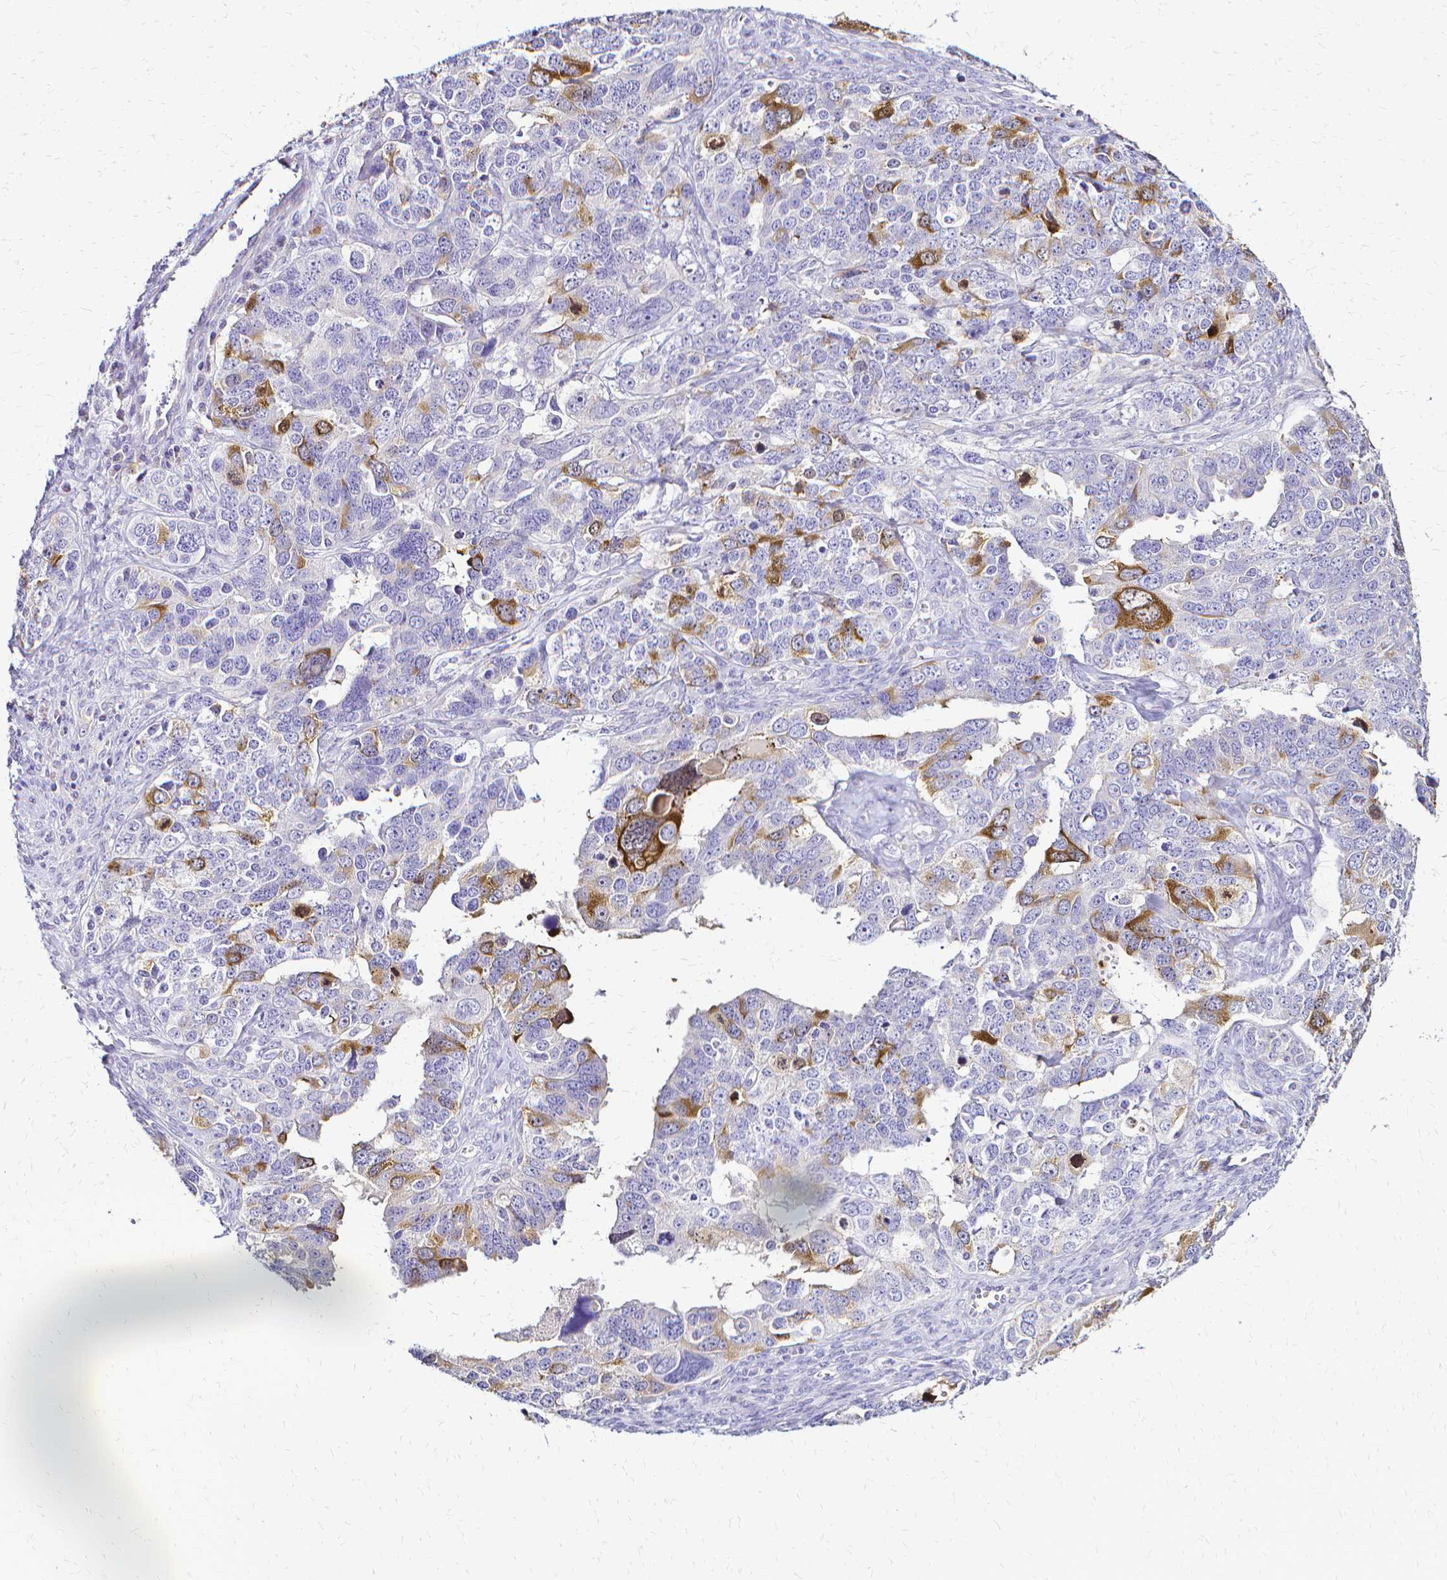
{"staining": {"intensity": "strong", "quantity": "<25%", "location": "cytoplasmic/membranous"}, "tissue": "ovarian cancer", "cell_type": "Tumor cells", "image_type": "cancer", "snomed": [{"axis": "morphology", "description": "Cystadenocarcinoma, serous, NOS"}, {"axis": "topography", "description": "Ovary"}], "caption": "Immunohistochemistry (IHC) (DAB) staining of human ovarian cancer displays strong cytoplasmic/membranous protein expression in about <25% of tumor cells.", "gene": "CCNB1", "patient": {"sex": "female", "age": 76}}